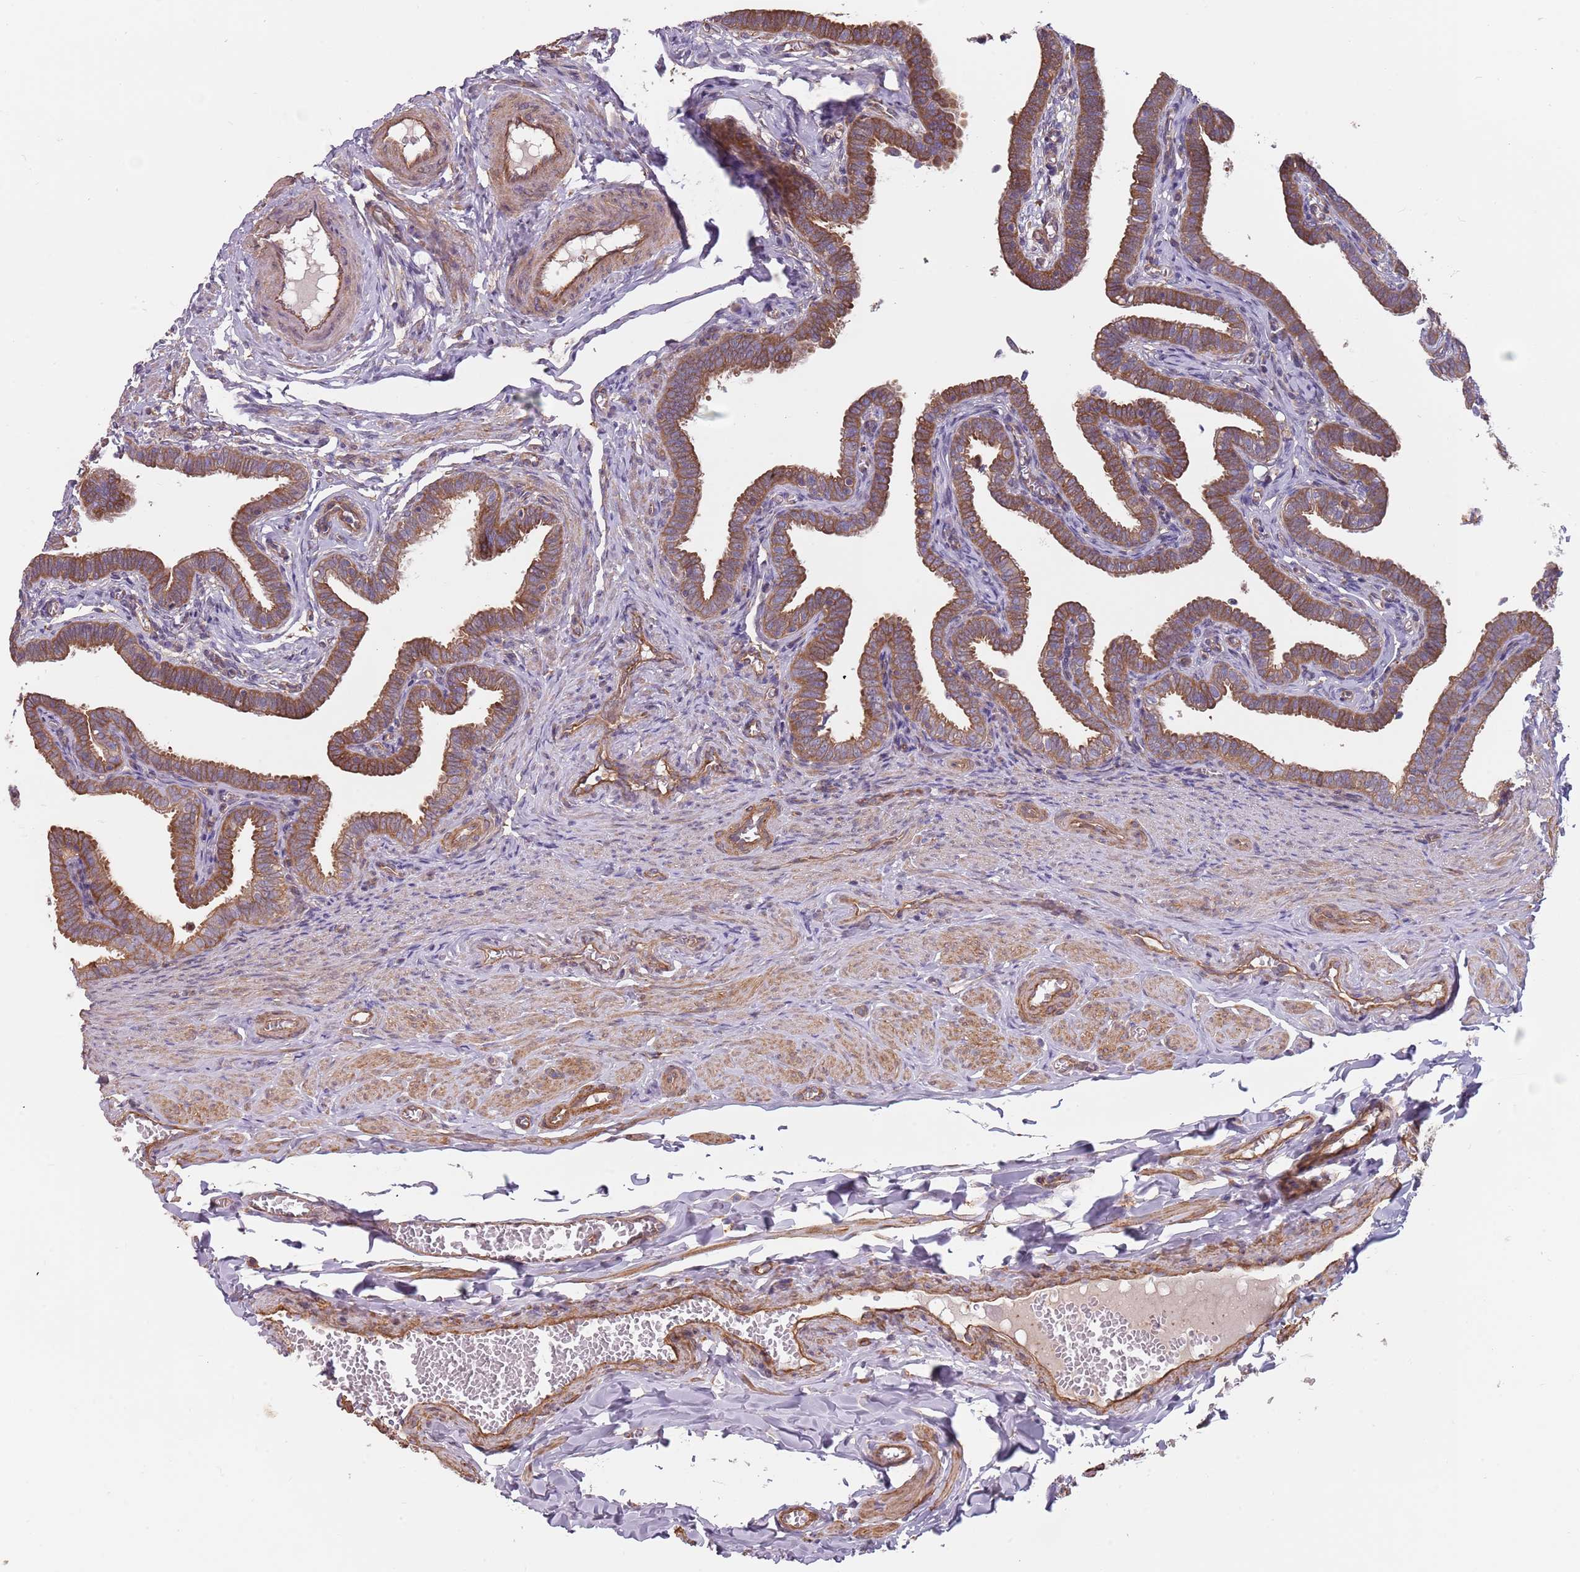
{"staining": {"intensity": "moderate", "quantity": ">75%", "location": "cytoplasmic/membranous"}, "tissue": "fallopian tube", "cell_type": "Glandular cells", "image_type": "normal", "snomed": [{"axis": "morphology", "description": "Normal tissue, NOS"}, {"axis": "topography", "description": "Fallopian tube"}], "caption": "Fallopian tube stained with immunohistochemistry shows moderate cytoplasmic/membranous positivity in about >75% of glandular cells. The protein is shown in brown color, while the nuclei are stained blue.", "gene": "SPDL1", "patient": {"sex": "female", "age": 36}}